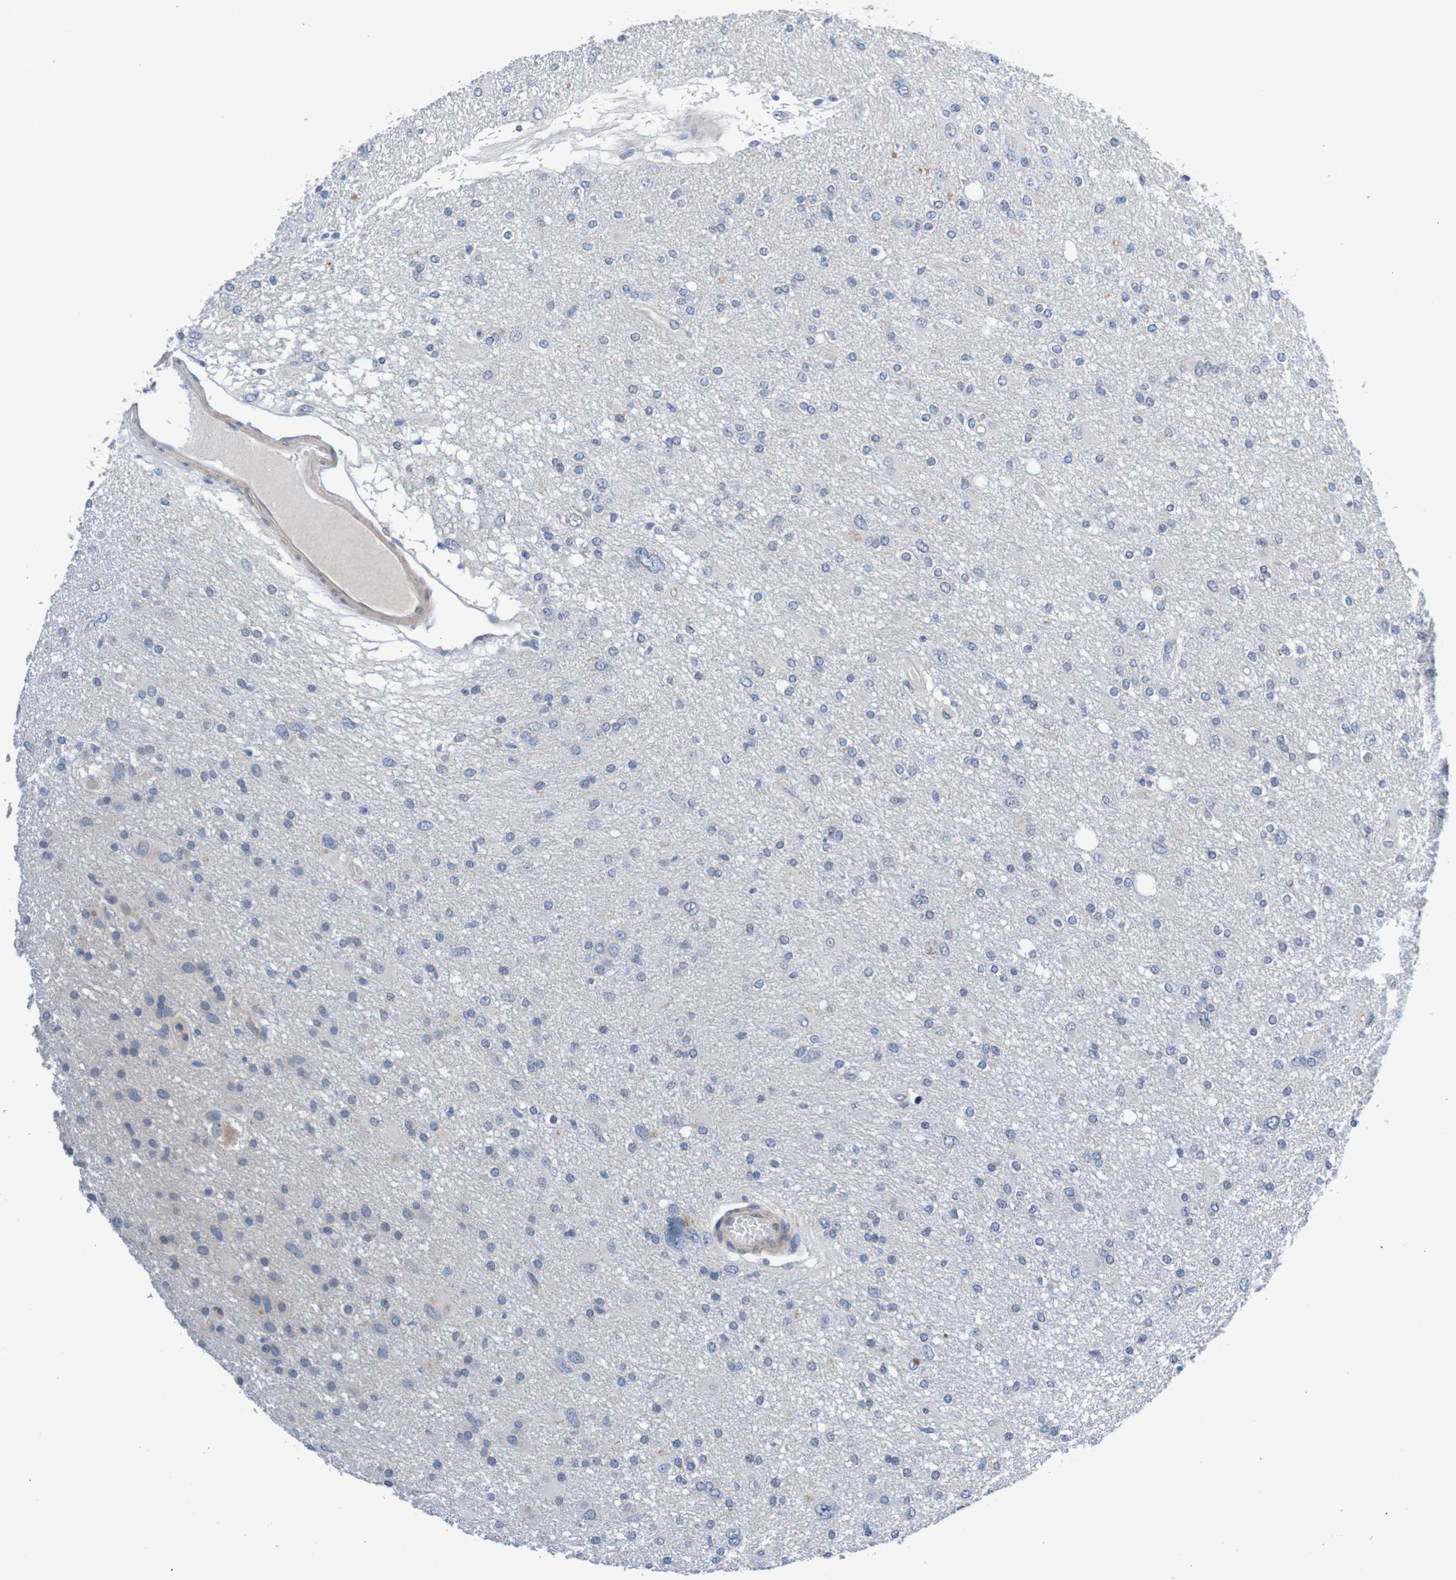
{"staining": {"intensity": "negative", "quantity": "none", "location": "none"}, "tissue": "glioma", "cell_type": "Tumor cells", "image_type": "cancer", "snomed": [{"axis": "morphology", "description": "Glioma, malignant, High grade"}, {"axis": "topography", "description": "Brain"}], "caption": "This is a histopathology image of immunohistochemistry staining of glioma, which shows no expression in tumor cells. (Immunohistochemistry, brightfield microscopy, high magnification).", "gene": "CPED1", "patient": {"sex": "female", "age": 59}}